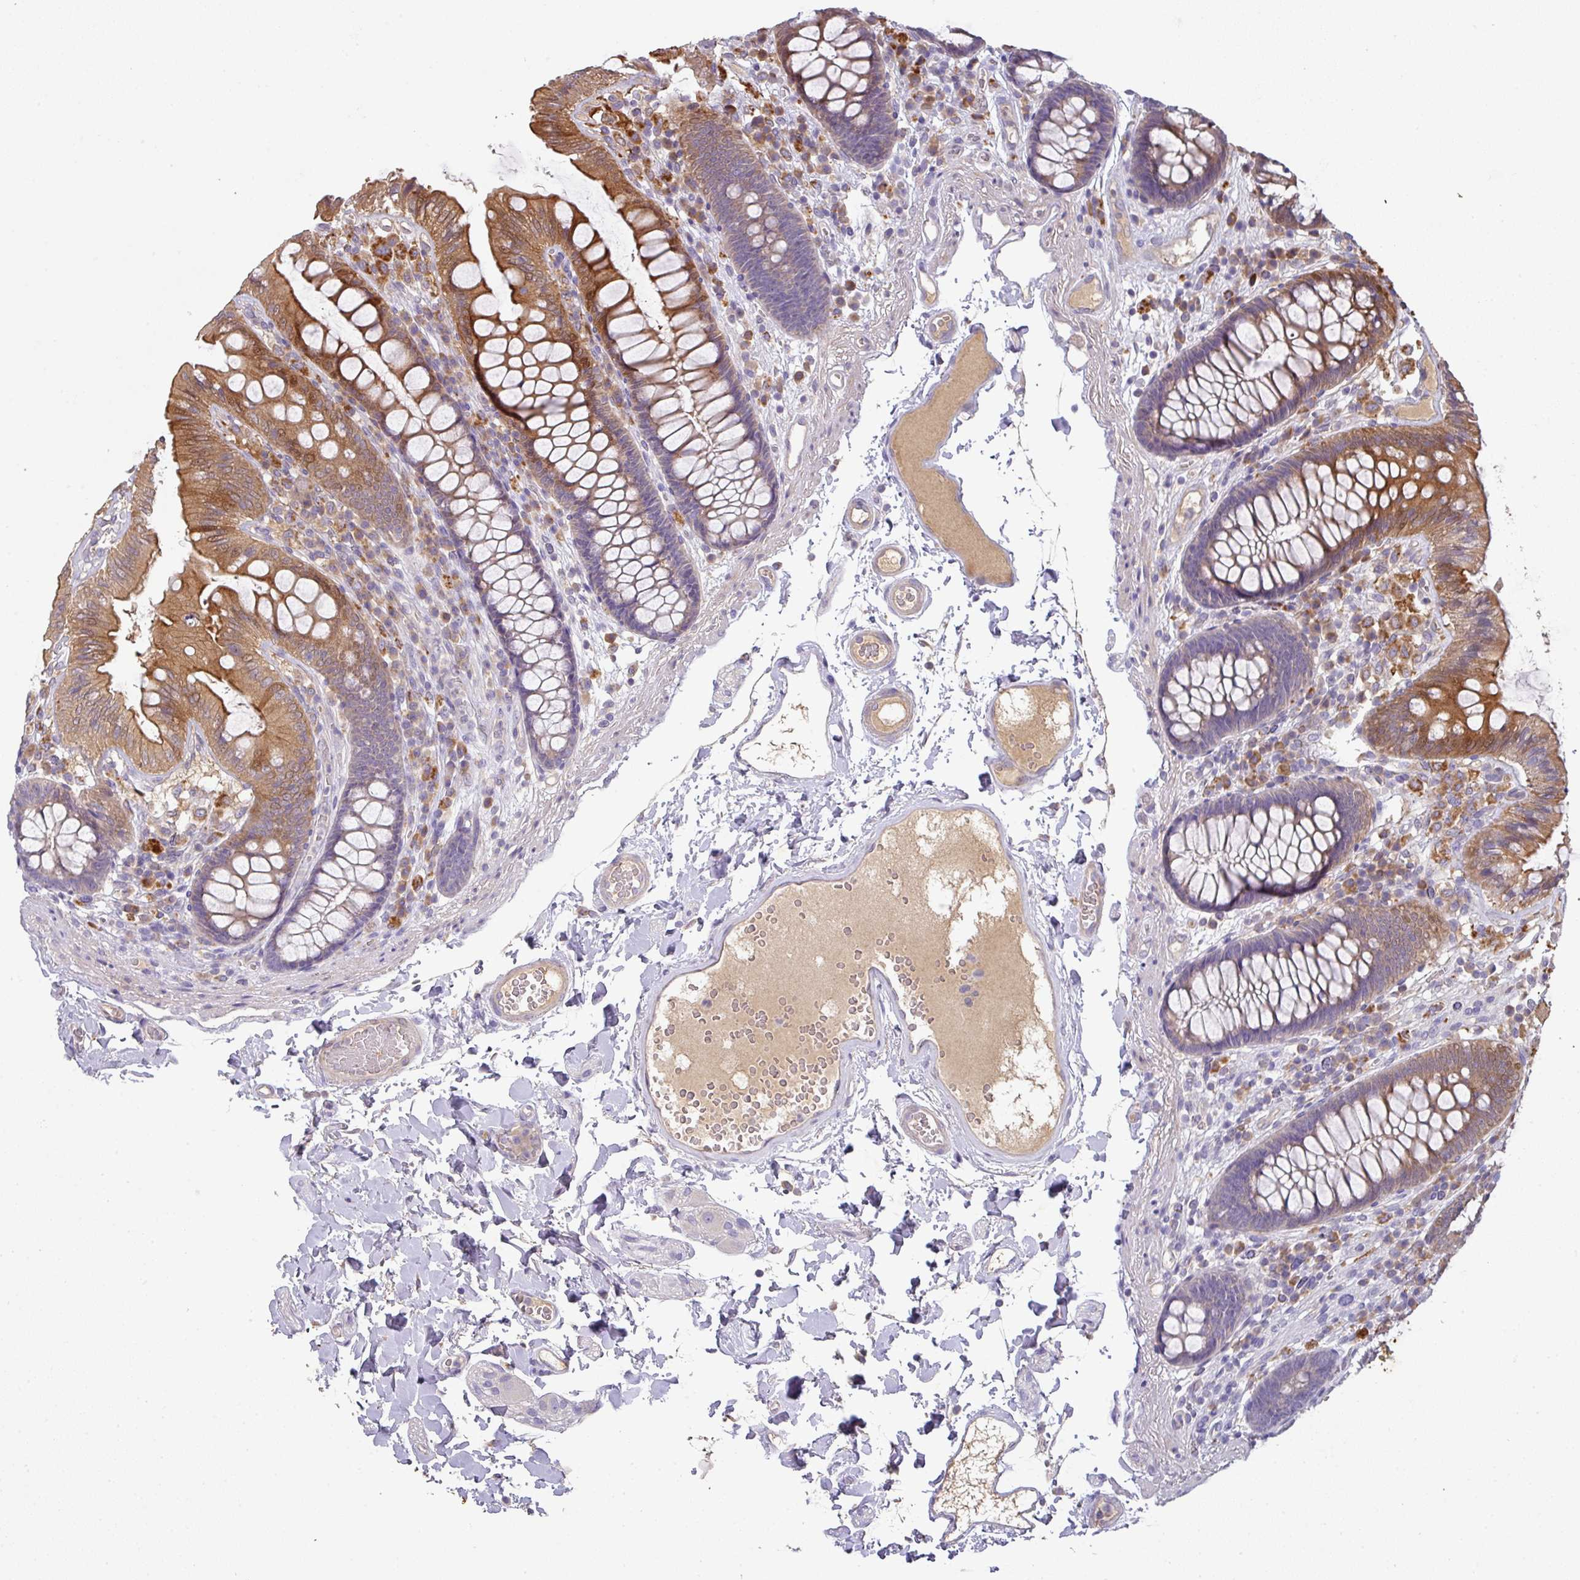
{"staining": {"intensity": "weak", "quantity": "<25%", "location": "cytoplasmic/membranous"}, "tissue": "colon", "cell_type": "Endothelial cells", "image_type": "normal", "snomed": [{"axis": "morphology", "description": "Normal tissue, NOS"}, {"axis": "topography", "description": "Colon"}], "caption": "Immunohistochemistry (IHC) photomicrograph of benign colon stained for a protein (brown), which demonstrates no expression in endothelial cells.", "gene": "ZNF266", "patient": {"sex": "male", "age": 84}}